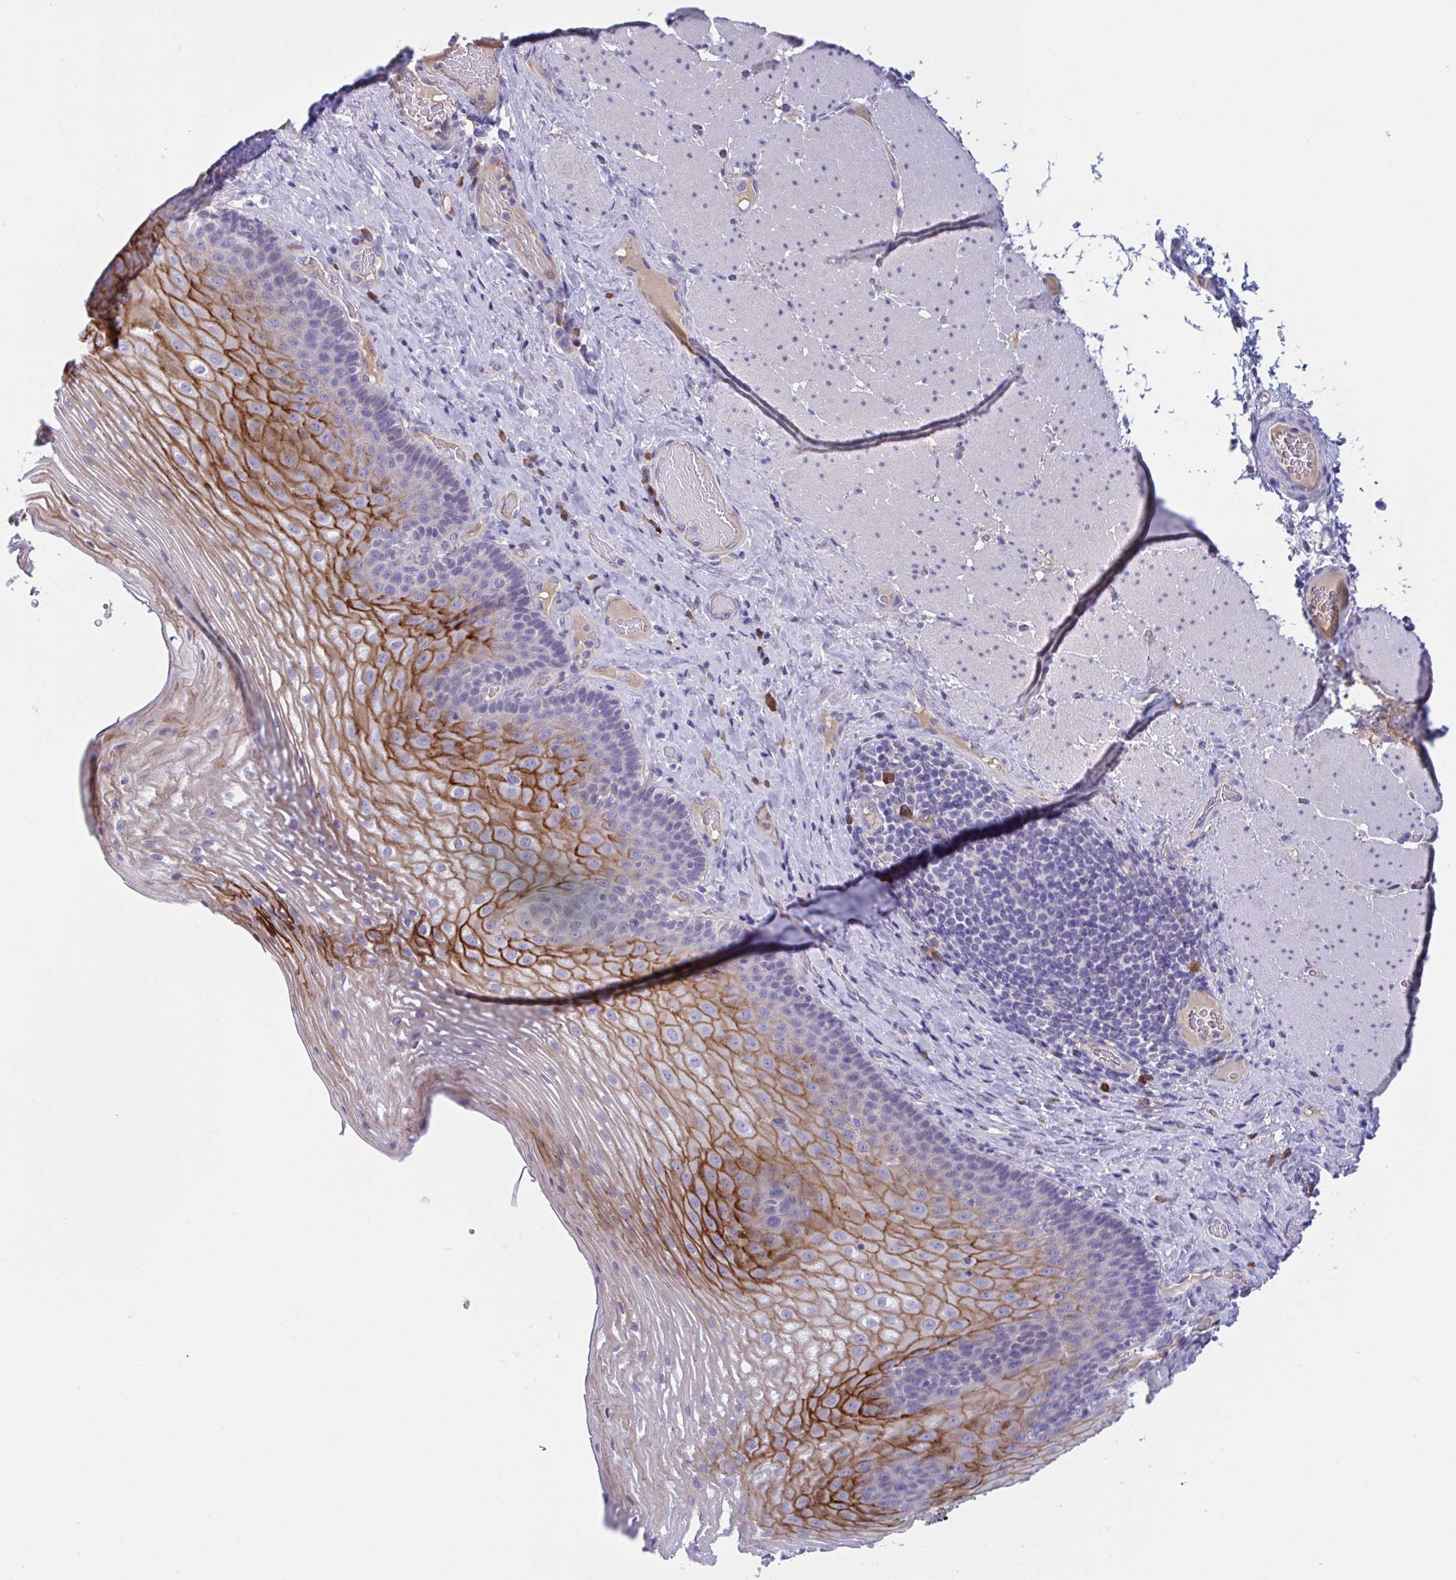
{"staining": {"intensity": "strong", "quantity": "<25%", "location": "cytoplasmic/membranous"}, "tissue": "esophagus", "cell_type": "Squamous epithelial cells", "image_type": "normal", "snomed": [{"axis": "morphology", "description": "Normal tissue, NOS"}, {"axis": "topography", "description": "Esophagus"}], "caption": "Squamous epithelial cells reveal medium levels of strong cytoplasmic/membranous positivity in about <25% of cells in unremarkable esophagus. (DAB (3,3'-diaminobenzidine) IHC with brightfield microscopy, high magnification).", "gene": "MS4A14", "patient": {"sex": "male", "age": 62}}